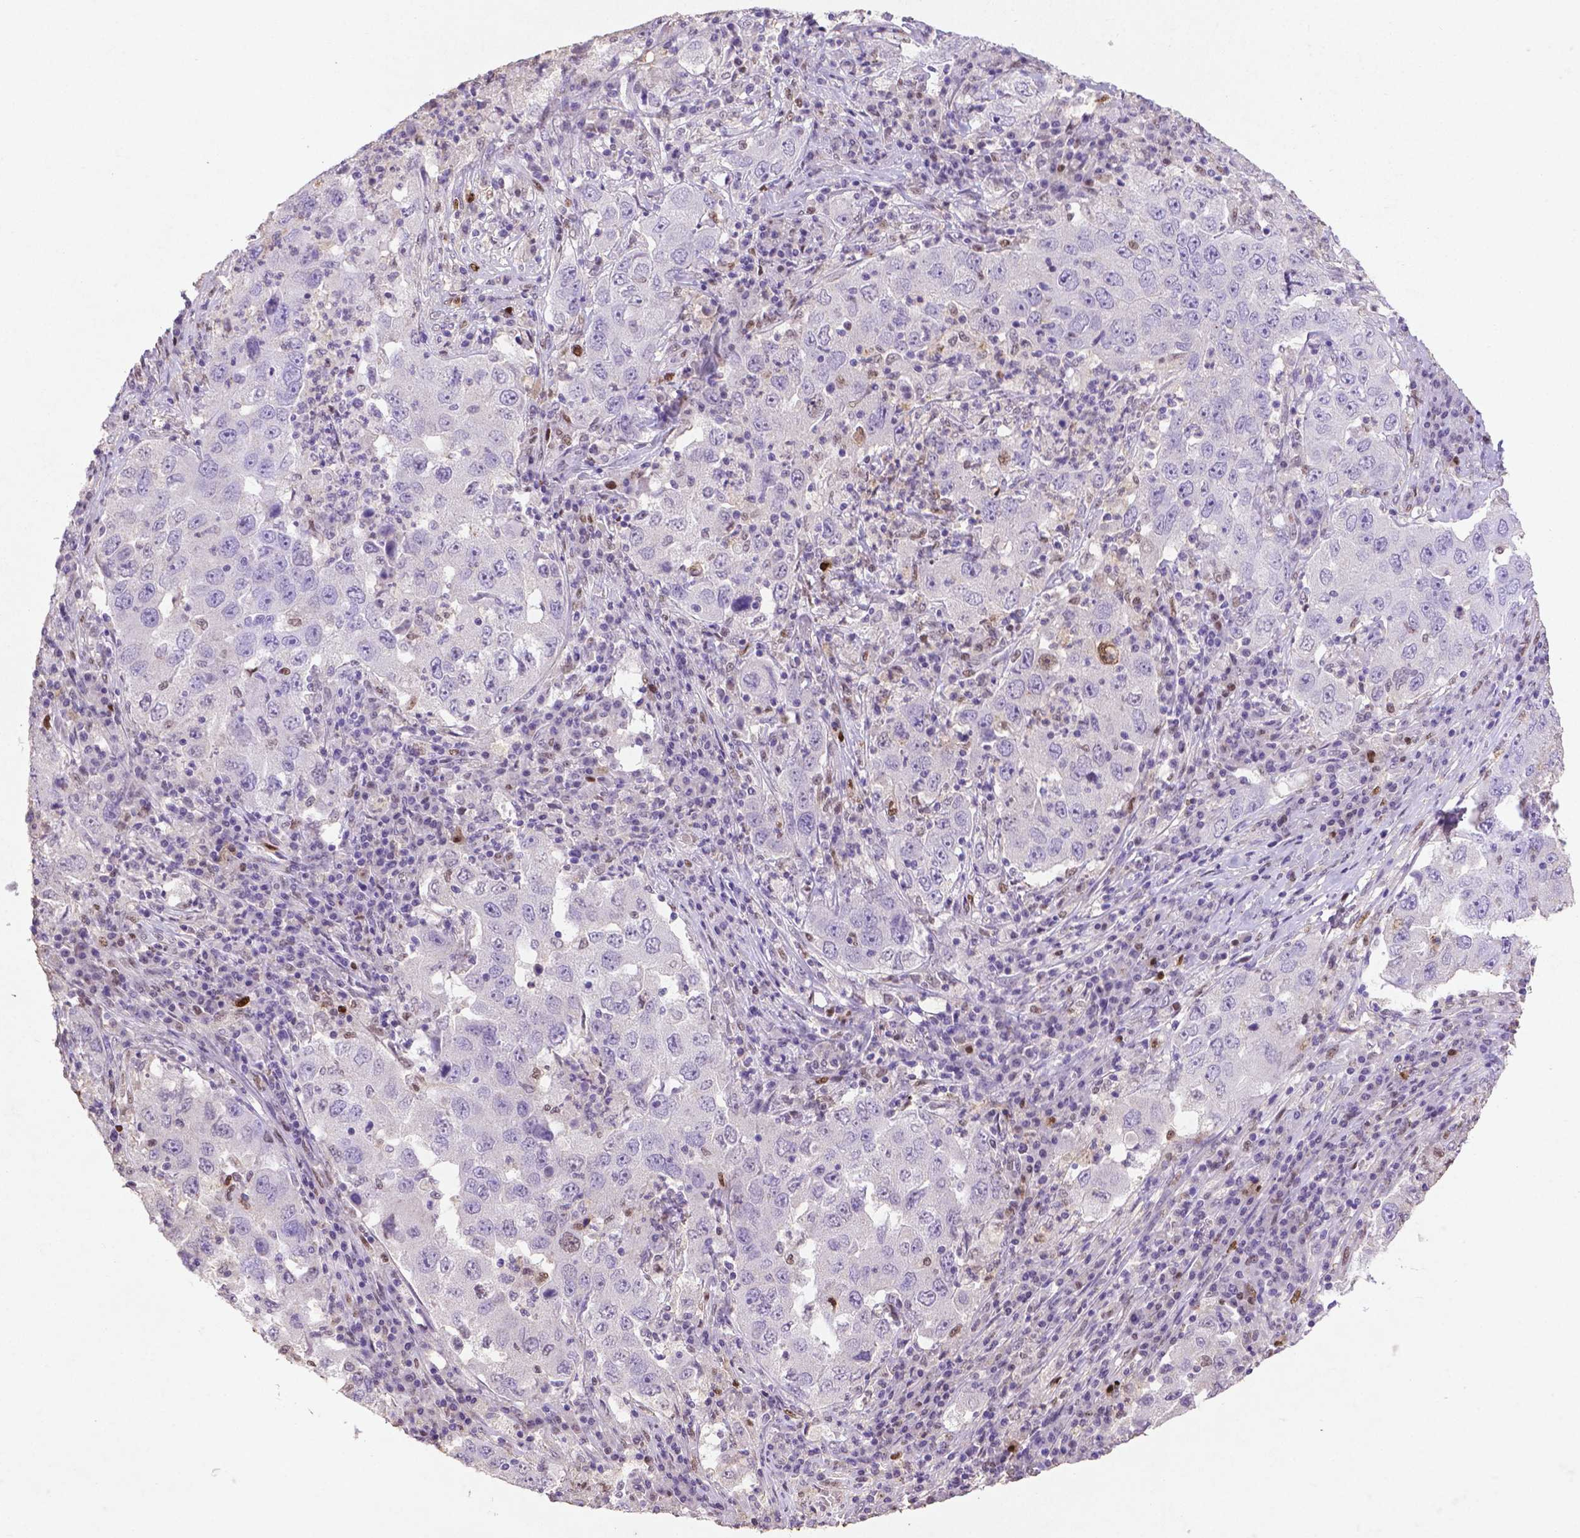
{"staining": {"intensity": "negative", "quantity": "none", "location": "none"}, "tissue": "lung cancer", "cell_type": "Tumor cells", "image_type": "cancer", "snomed": [{"axis": "morphology", "description": "Adenocarcinoma, NOS"}, {"axis": "topography", "description": "Lung"}], "caption": "Tumor cells show no significant protein staining in lung adenocarcinoma. Nuclei are stained in blue.", "gene": "CDKN1A", "patient": {"sex": "male", "age": 73}}